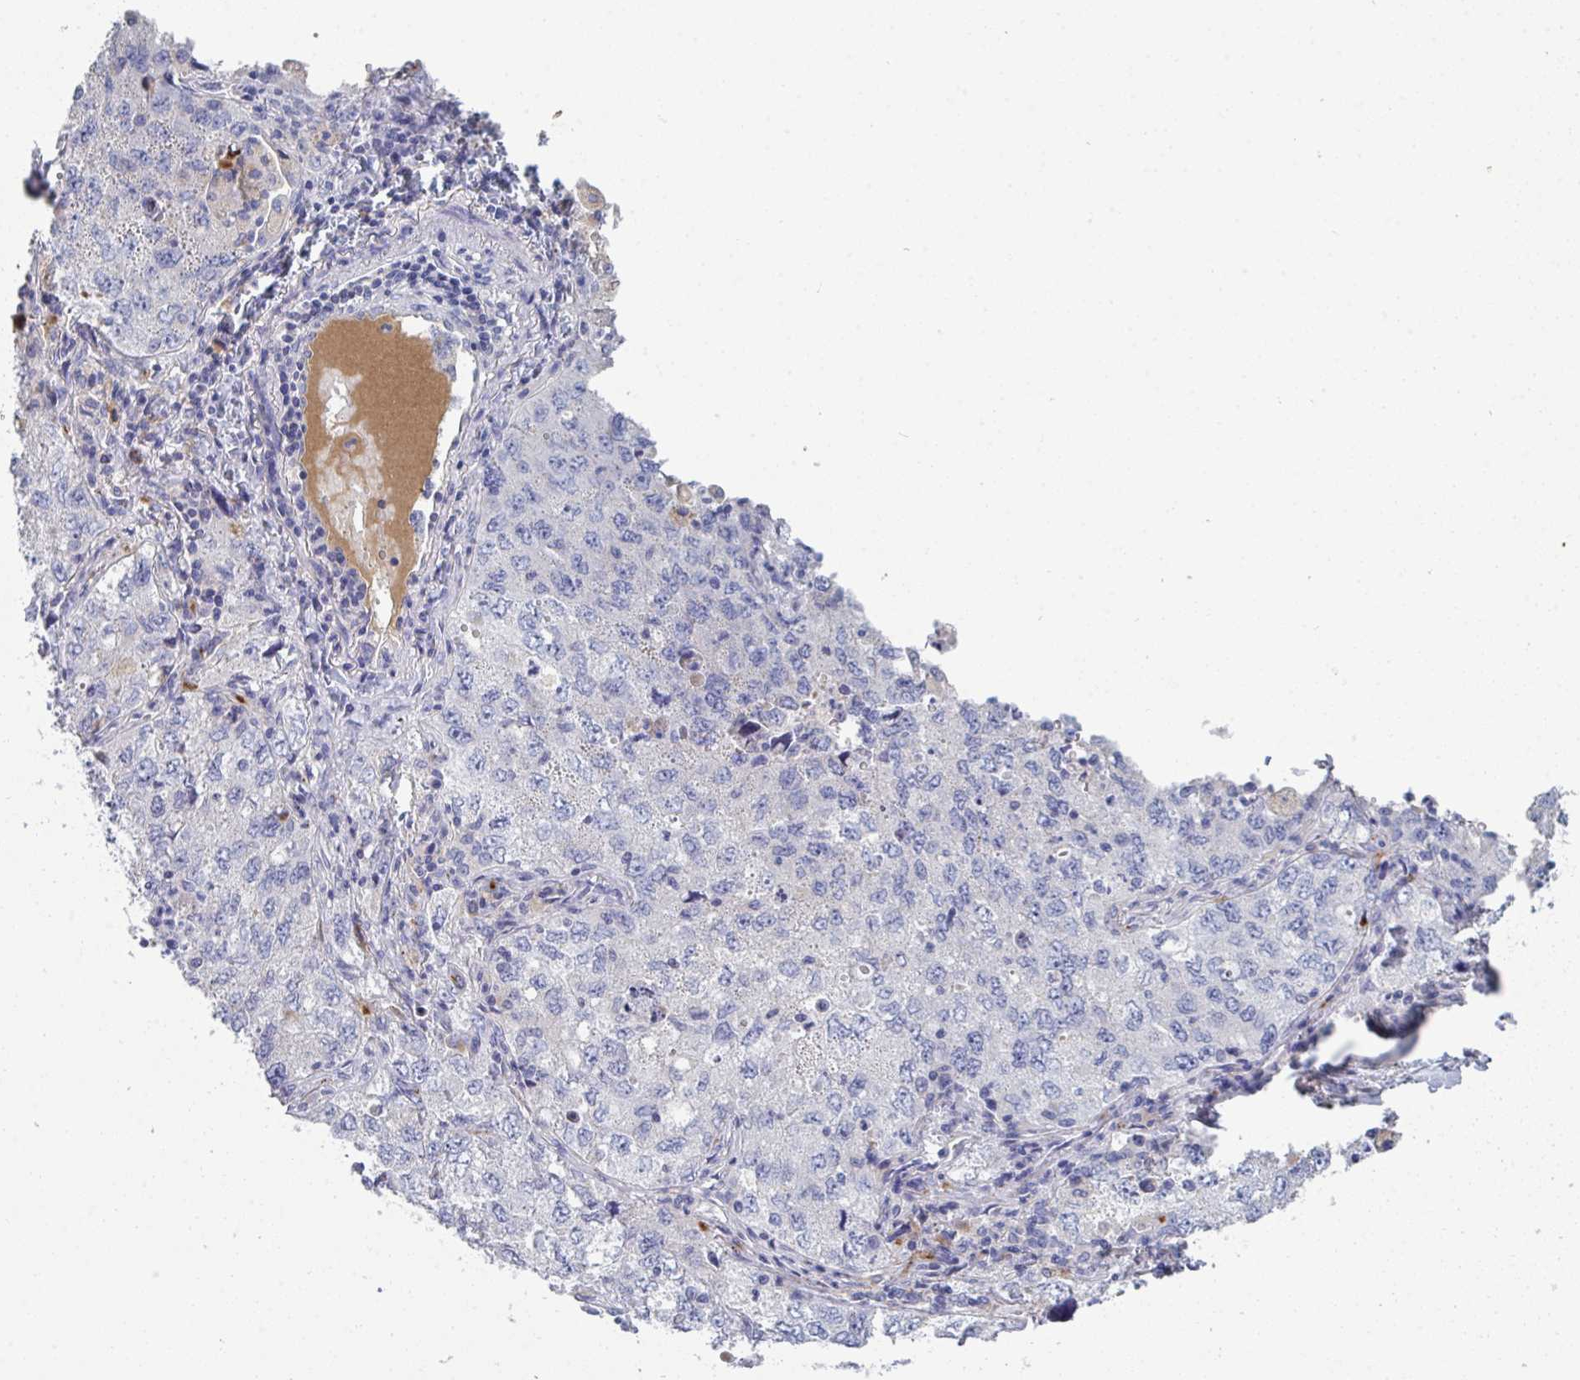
{"staining": {"intensity": "negative", "quantity": "none", "location": "none"}, "tissue": "lung cancer", "cell_type": "Tumor cells", "image_type": "cancer", "snomed": [{"axis": "morphology", "description": "Adenocarcinoma, NOS"}, {"axis": "topography", "description": "Lung"}], "caption": "Human lung cancer (adenocarcinoma) stained for a protein using IHC reveals no staining in tumor cells.", "gene": "HGFAC", "patient": {"sex": "female", "age": 57}}